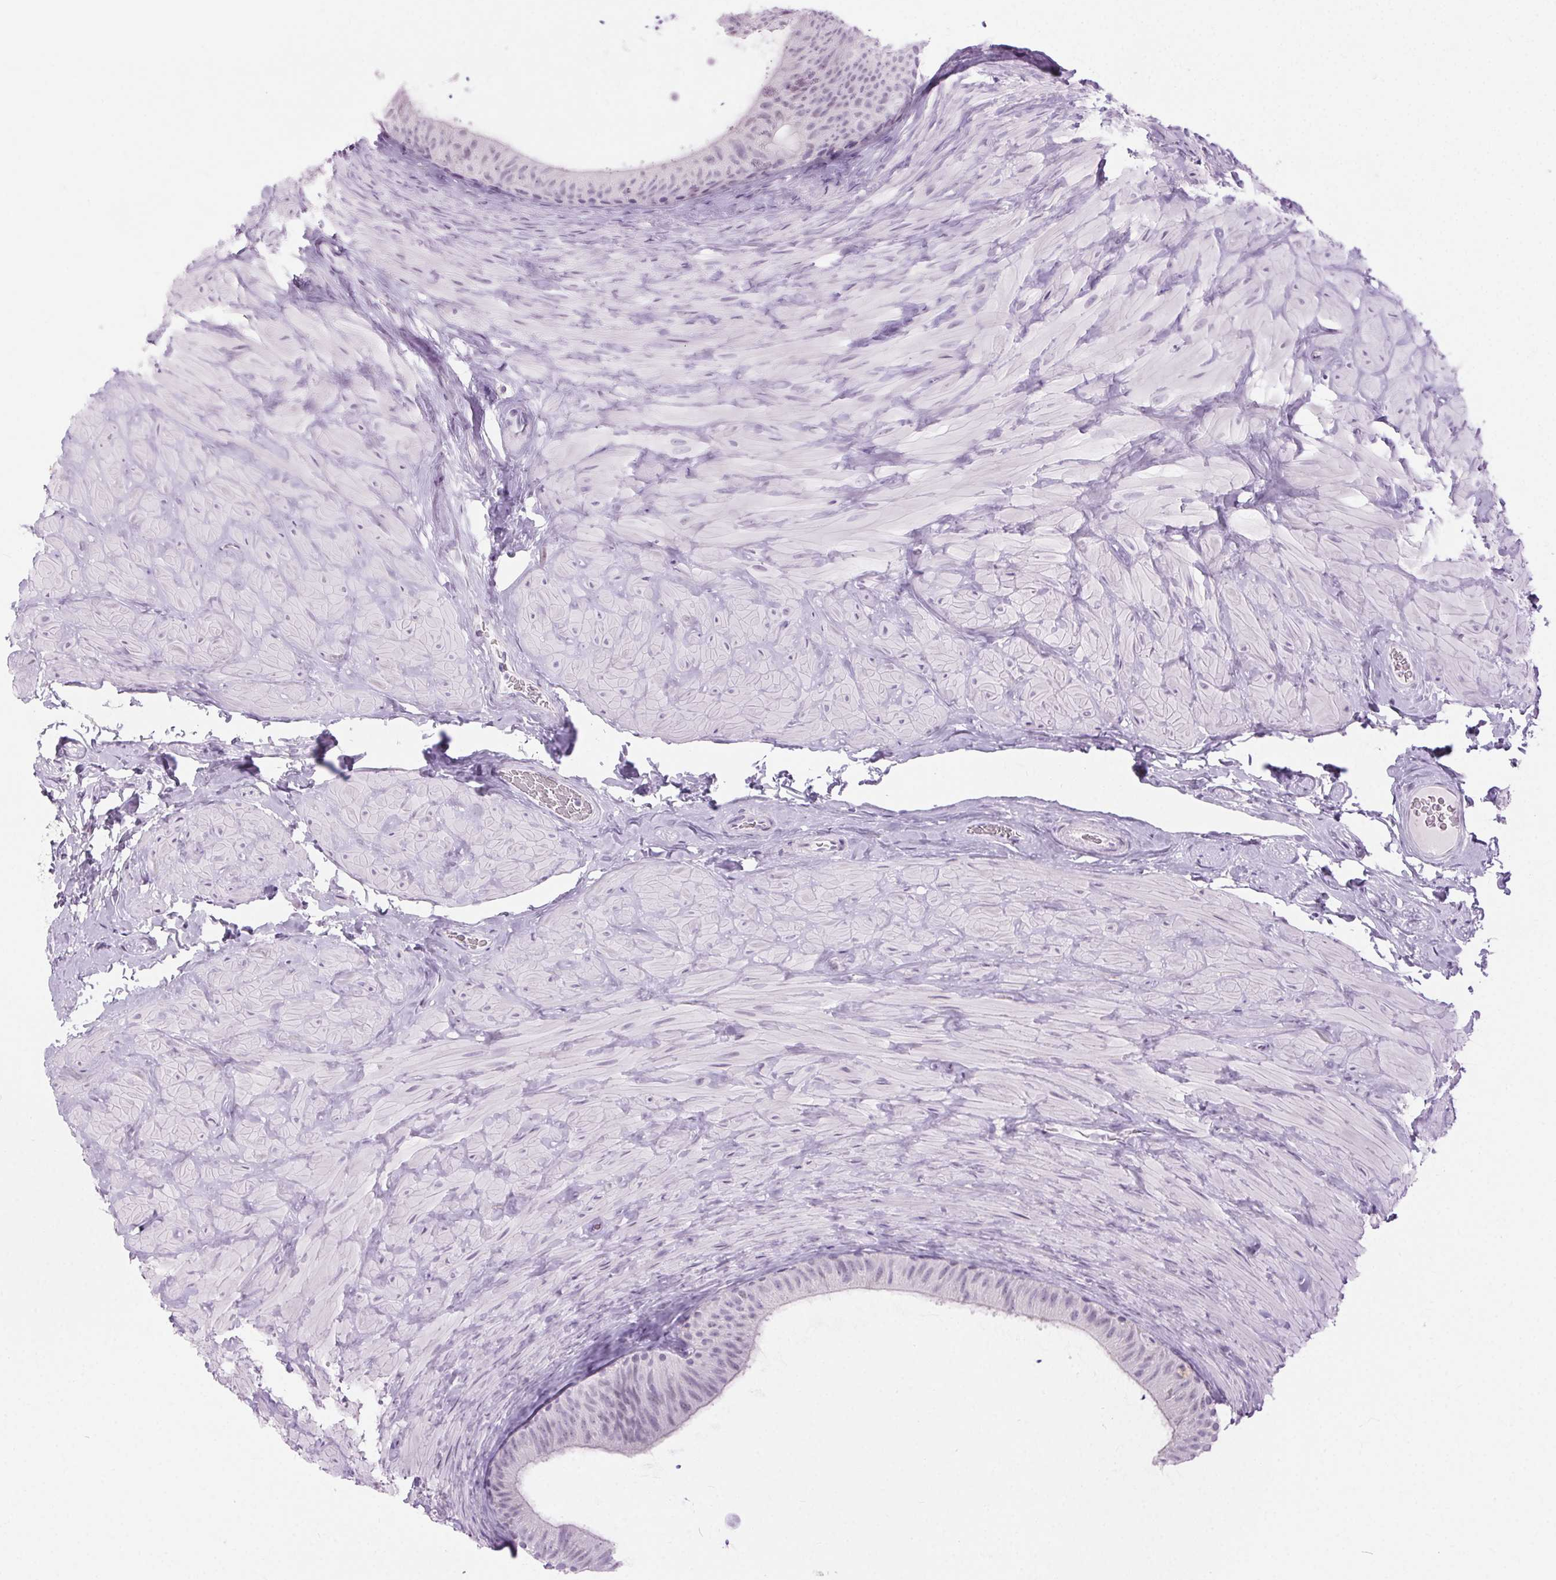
{"staining": {"intensity": "negative", "quantity": "none", "location": "none"}, "tissue": "epididymis", "cell_type": "Glandular cells", "image_type": "normal", "snomed": [{"axis": "morphology", "description": "Normal tissue, NOS"}, {"axis": "topography", "description": "Epididymis, spermatic cord, NOS"}, {"axis": "topography", "description": "Epididymis"}], "caption": "Benign epididymis was stained to show a protein in brown. There is no significant staining in glandular cells. (DAB (3,3'-diaminobenzidine) immunohistochemistry (IHC) with hematoxylin counter stain).", "gene": "BEND2", "patient": {"sex": "male", "age": 31}}